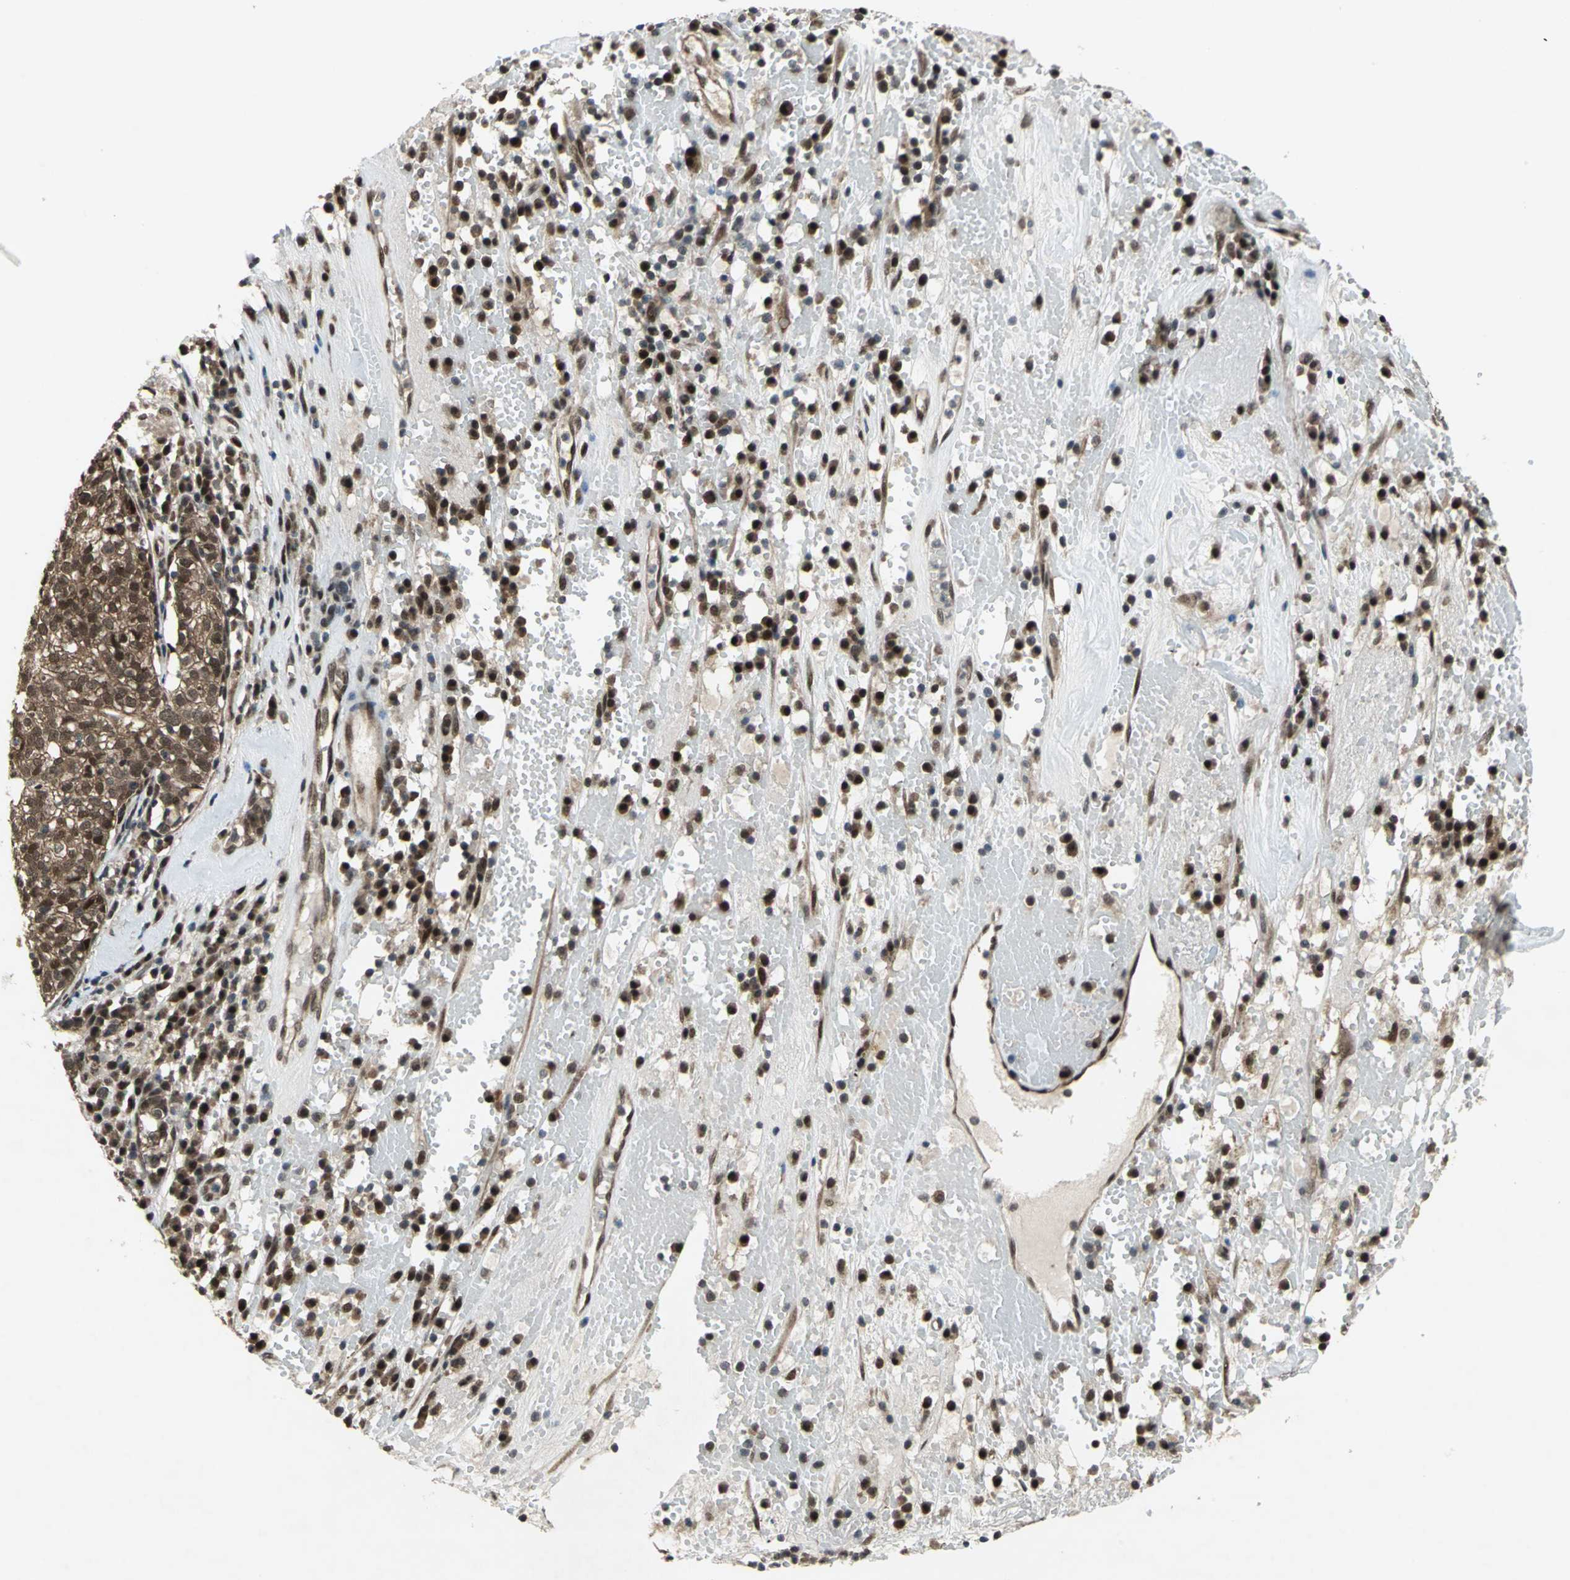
{"staining": {"intensity": "moderate", "quantity": ">75%", "location": "cytoplasmic/membranous,nuclear"}, "tissue": "head and neck cancer", "cell_type": "Tumor cells", "image_type": "cancer", "snomed": [{"axis": "morphology", "description": "Adenocarcinoma, NOS"}, {"axis": "topography", "description": "Salivary gland"}, {"axis": "topography", "description": "Head-Neck"}], "caption": "Immunohistochemistry (IHC) of head and neck cancer displays medium levels of moderate cytoplasmic/membranous and nuclear positivity in approximately >75% of tumor cells. Nuclei are stained in blue.", "gene": "COPS5", "patient": {"sex": "female", "age": 65}}